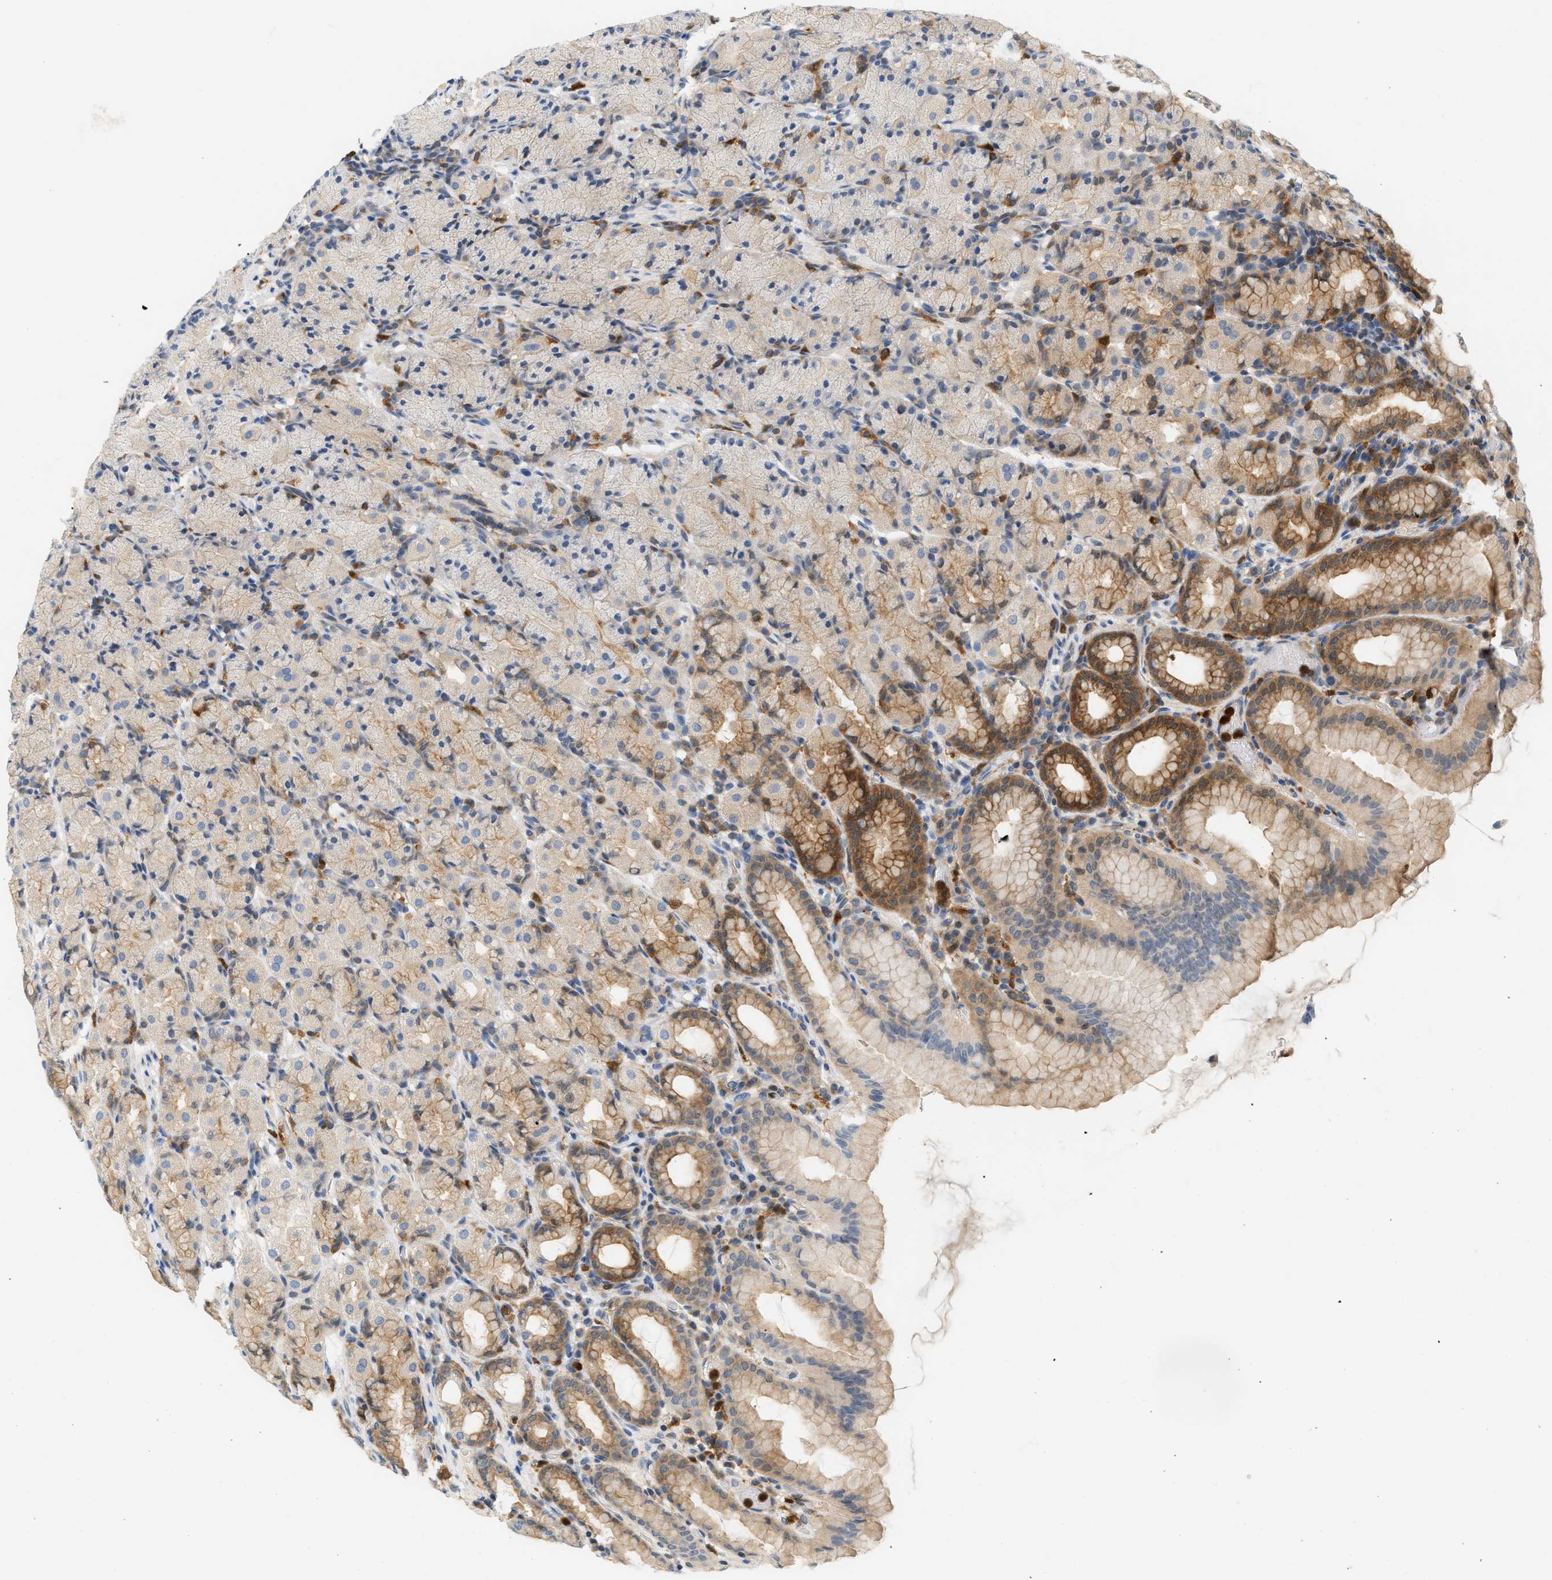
{"staining": {"intensity": "moderate", "quantity": "25%-75%", "location": "cytoplasmic/membranous"}, "tissue": "stomach", "cell_type": "Glandular cells", "image_type": "normal", "snomed": [{"axis": "morphology", "description": "Normal tissue, NOS"}, {"axis": "topography", "description": "Stomach, upper"}], "caption": "Brown immunohistochemical staining in unremarkable human stomach shows moderate cytoplasmic/membranous positivity in about 25%-75% of glandular cells.", "gene": "PYCARD", "patient": {"sex": "male", "age": 68}}